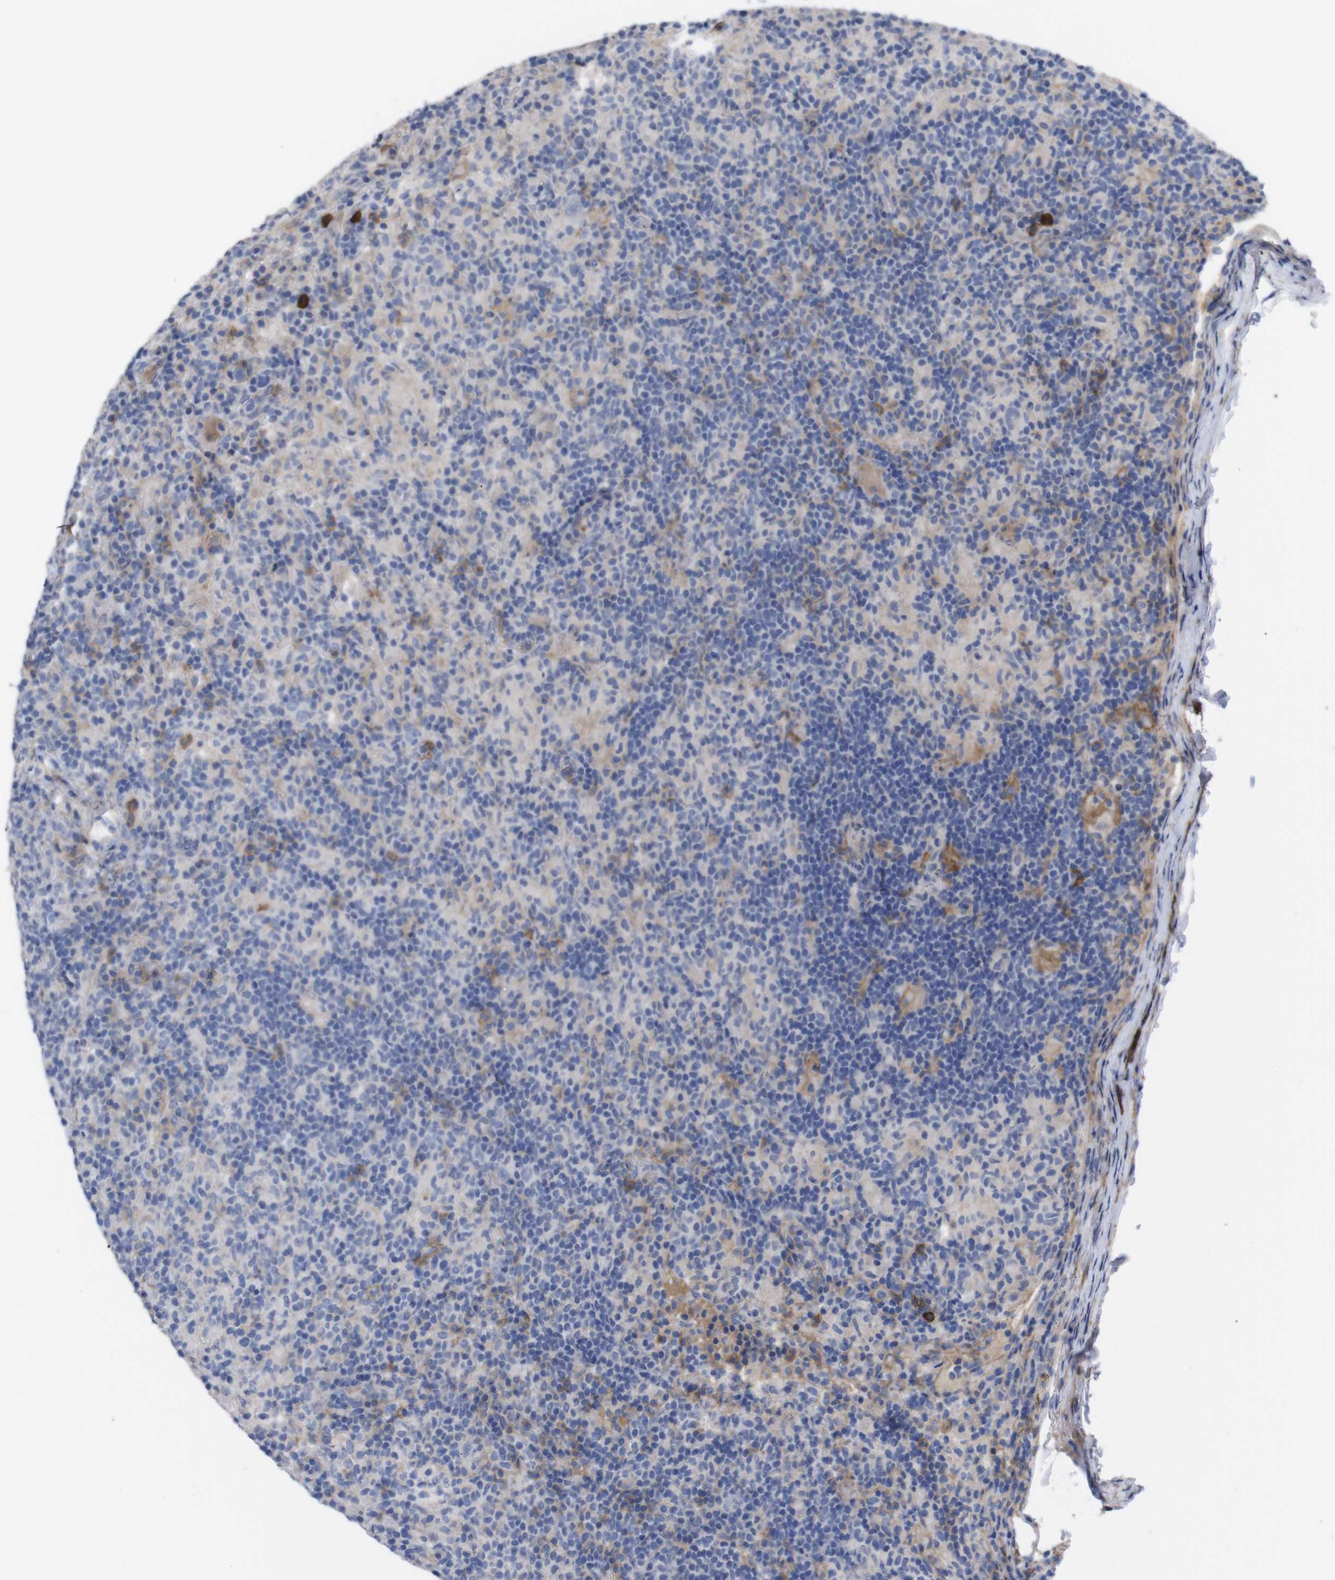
{"staining": {"intensity": "weak", "quantity": "<25%", "location": "cytoplasmic/membranous"}, "tissue": "lymphoma", "cell_type": "Tumor cells", "image_type": "cancer", "snomed": [{"axis": "morphology", "description": "Hodgkin's disease, NOS"}, {"axis": "topography", "description": "Lymph node"}], "caption": "The image displays no staining of tumor cells in lymphoma.", "gene": "C5AR1", "patient": {"sex": "male", "age": 70}}